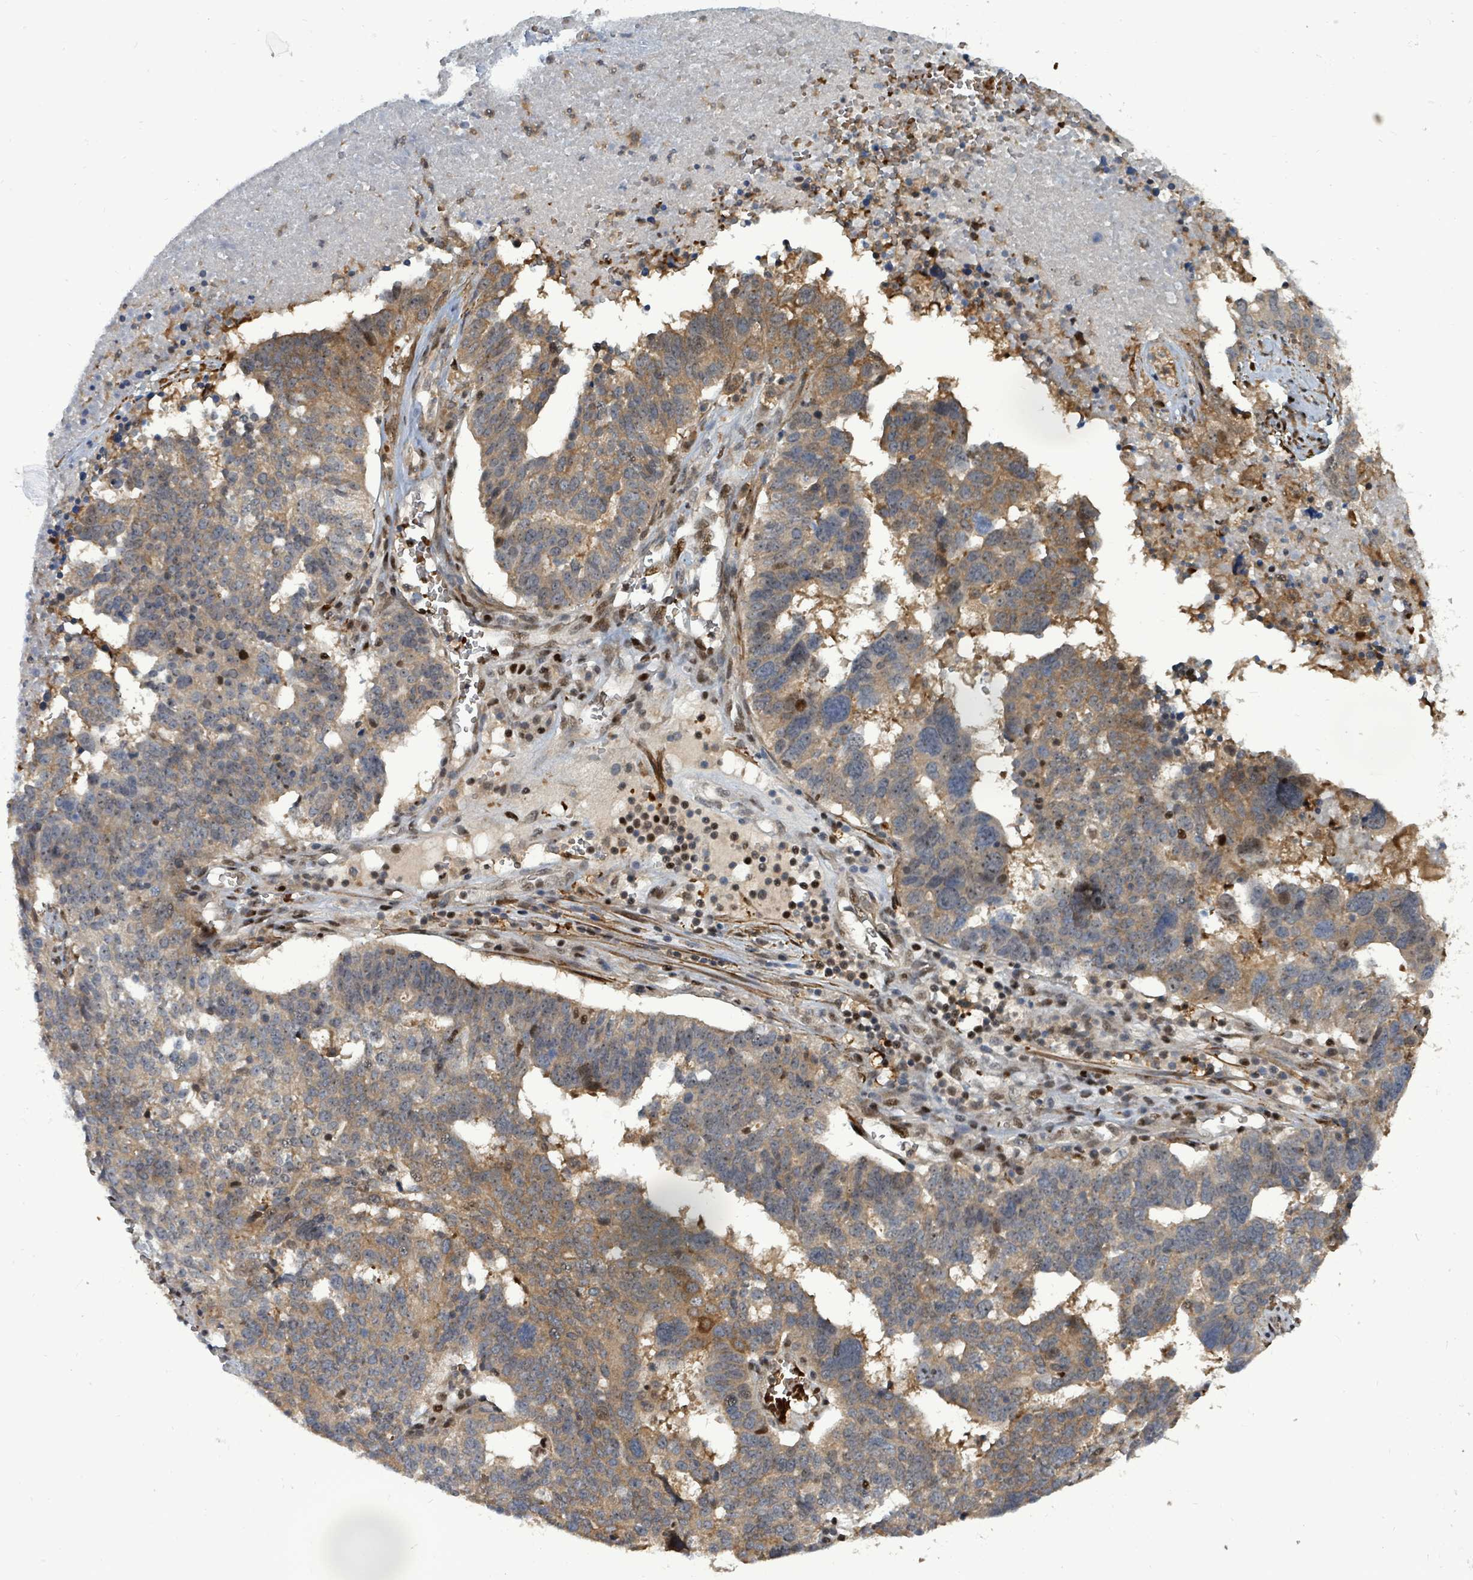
{"staining": {"intensity": "moderate", "quantity": "25%-75%", "location": "cytoplasmic/membranous"}, "tissue": "ovarian cancer", "cell_type": "Tumor cells", "image_type": "cancer", "snomed": [{"axis": "morphology", "description": "Cystadenocarcinoma, serous, NOS"}, {"axis": "topography", "description": "Ovary"}], "caption": "IHC staining of ovarian cancer, which demonstrates medium levels of moderate cytoplasmic/membranous expression in about 25%-75% of tumor cells indicating moderate cytoplasmic/membranous protein expression. The staining was performed using DAB (brown) for protein detection and nuclei were counterstained in hematoxylin (blue).", "gene": "TRDMT1", "patient": {"sex": "female", "age": 59}}